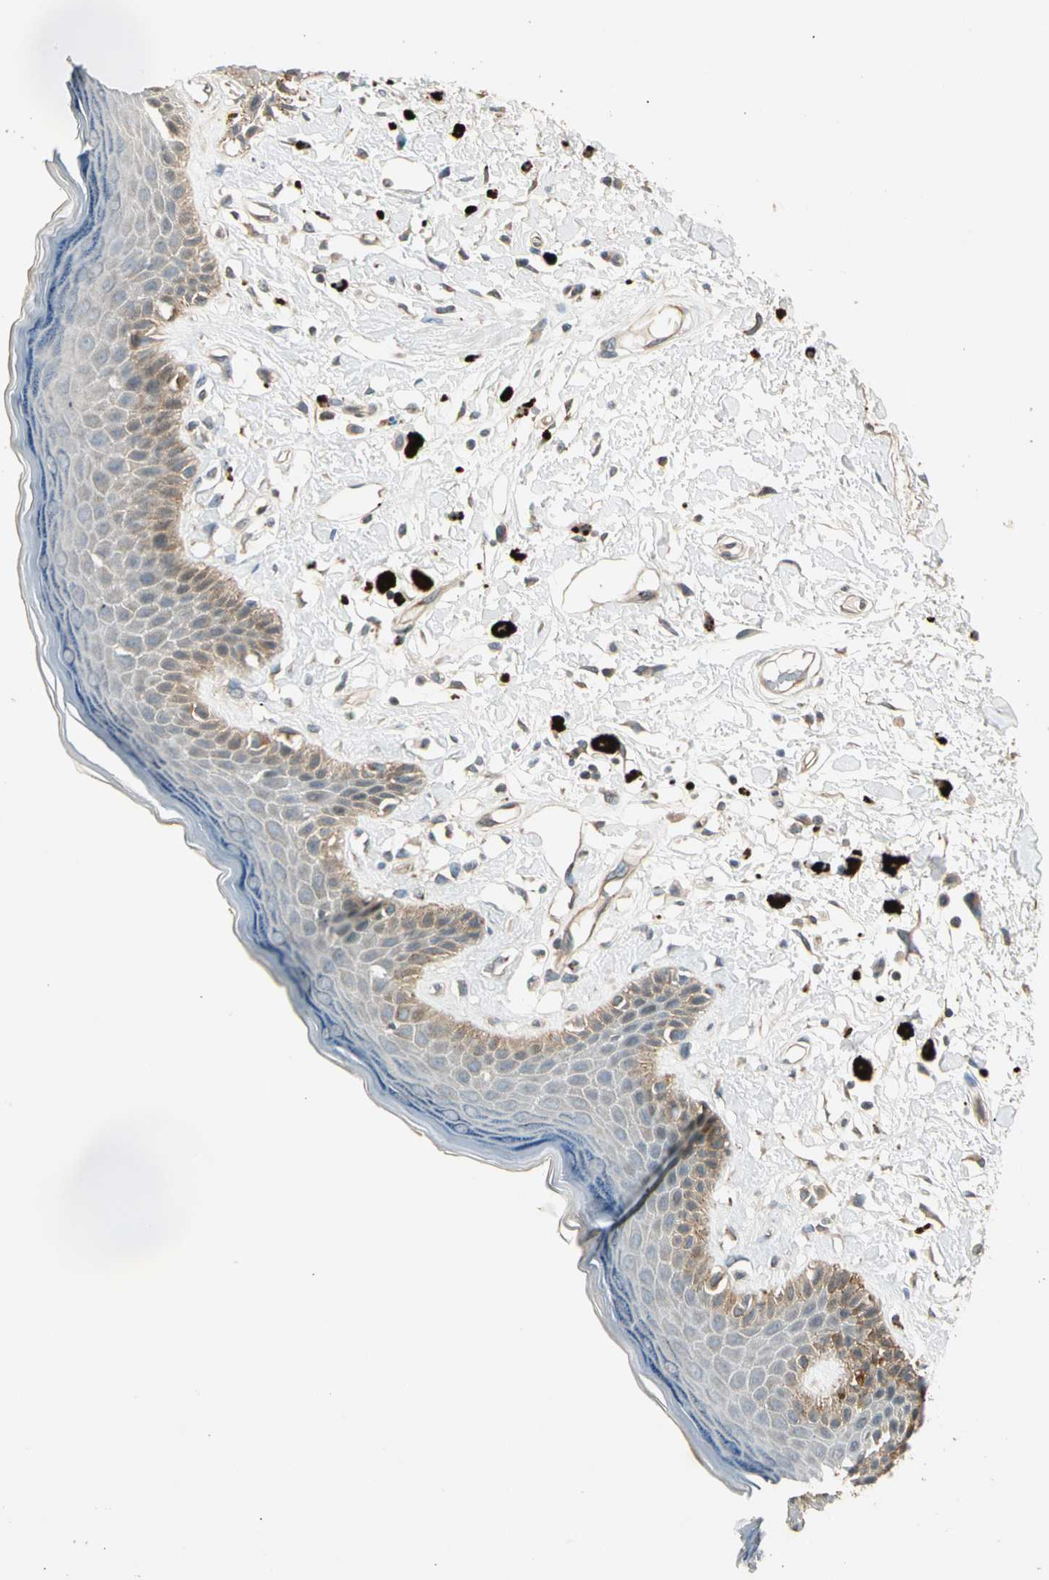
{"staining": {"intensity": "weak", "quantity": ">75%", "location": "cytoplasmic/membranous"}, "tissue": "skin", "cell_type": "Epidermal cells", "image_type": "normal", "snomed": [{"axis": "morphology", "description": "Normal tissue, NOS"}, {"axis": "topography", "description": "Anal"}], "caption": "A brown stain labels weak cytoplasmic/membranous positivity of a protein in epidermal cells of unremarkable human skin. (DAB IHC, brown staining for protein, blue staining for nuclei).", "gene": "ROCK2", "patient": {"sex": "female", "age": 78}}